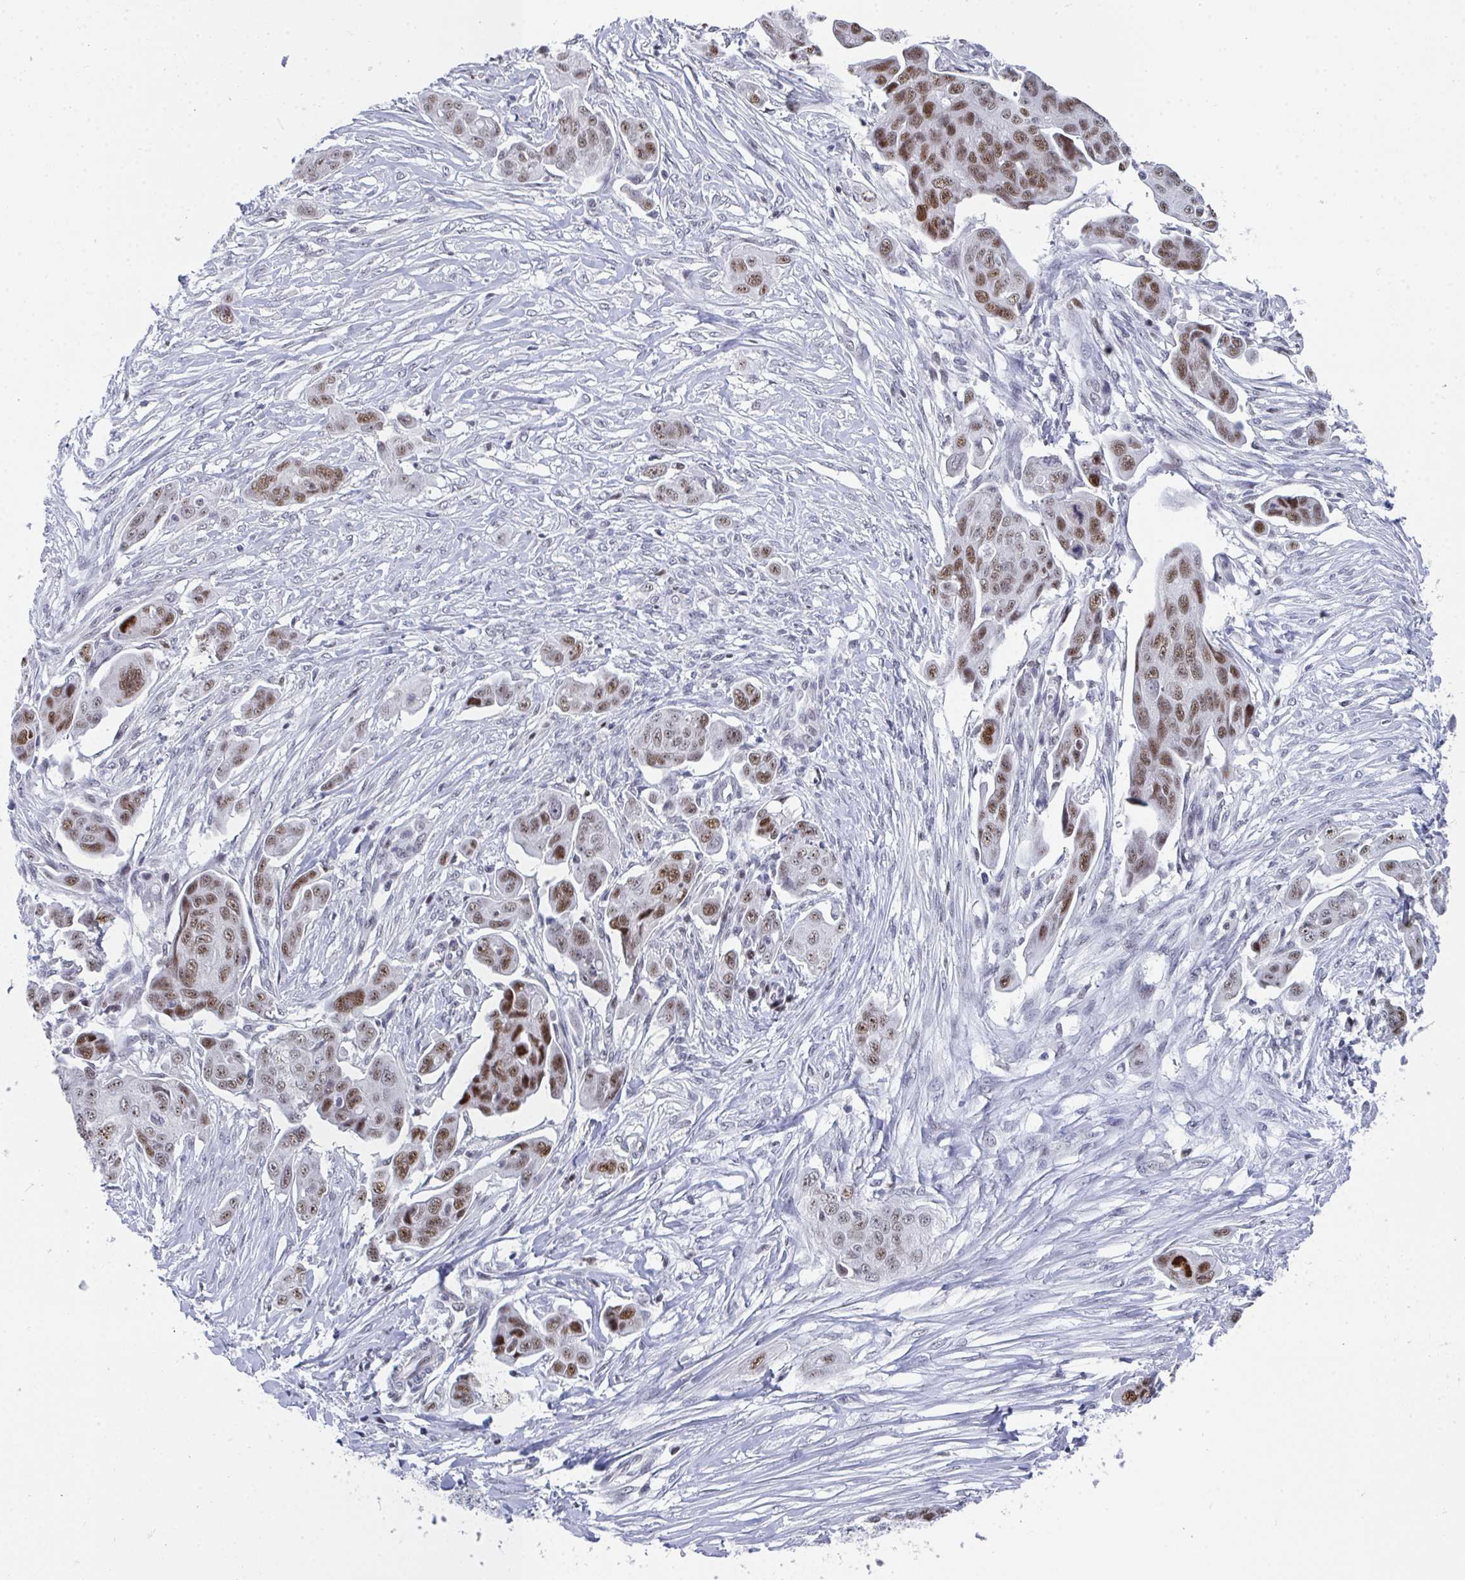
{"staining": {"intensity": "moderate", "quantity": ">75%", "location": "nuclear"}, "tissue": "ovarian cancer", "cell_type": "Tumor cells", "image_type": "cancer", "snomed": [{"axis": "morphology", "description": "Carcinoma, endometroid"}, {"axis": "topography", "description": "Ovary"}], "caption": "Approximately >75% of tumor cells in human ovarian endometroid carcinoma demonstrate moderate nuclear protein expression as visualized by brown immunohistochemical staining.", "gene": "JDP2", "patient": {"sex": "female", "age": 70}}